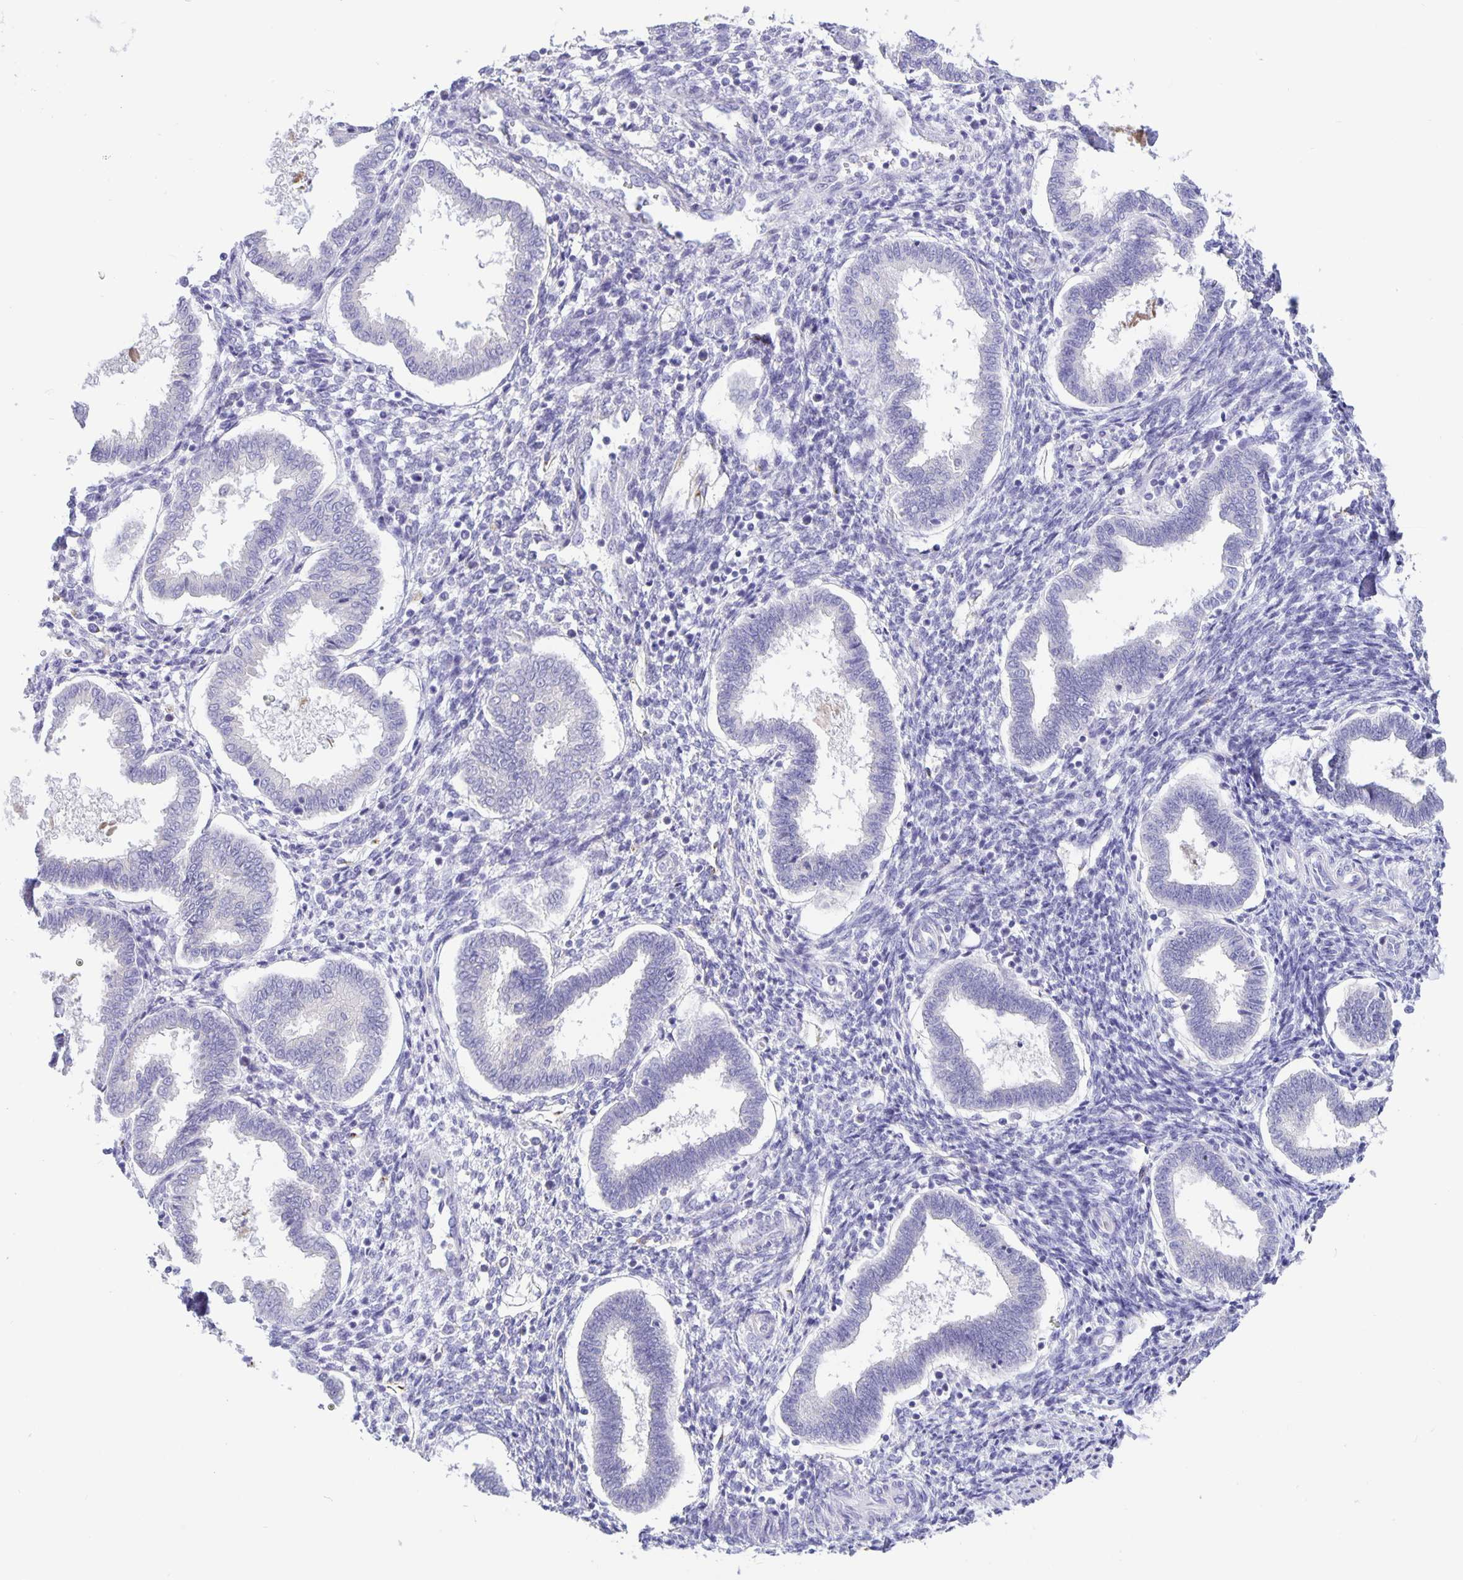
{"staining": {"intensity": "negative", "quantity": "none", "location": "none"}, "tissue": "endometrium", "cell_type": "Cells in endometrial stroma", "image_type": "normal", "snomed": [{"axis": "morphology", "description": "Normal tissue, NOS"}, {"axis": "topography", "description": "Endometrium"}], "caption": "Immunohistochemical staining of normal endometrium demonstrates no significant expression in cells in endometrial stroma. Brightfield microscopy of immunohistochemistry stained with DAB (3,3'-diaminobenzidine) (brown) and hematoxylin (blue), captured at high magnification.", "gene": "ERMN", "patient": {"sex": "female", "age": 24}}